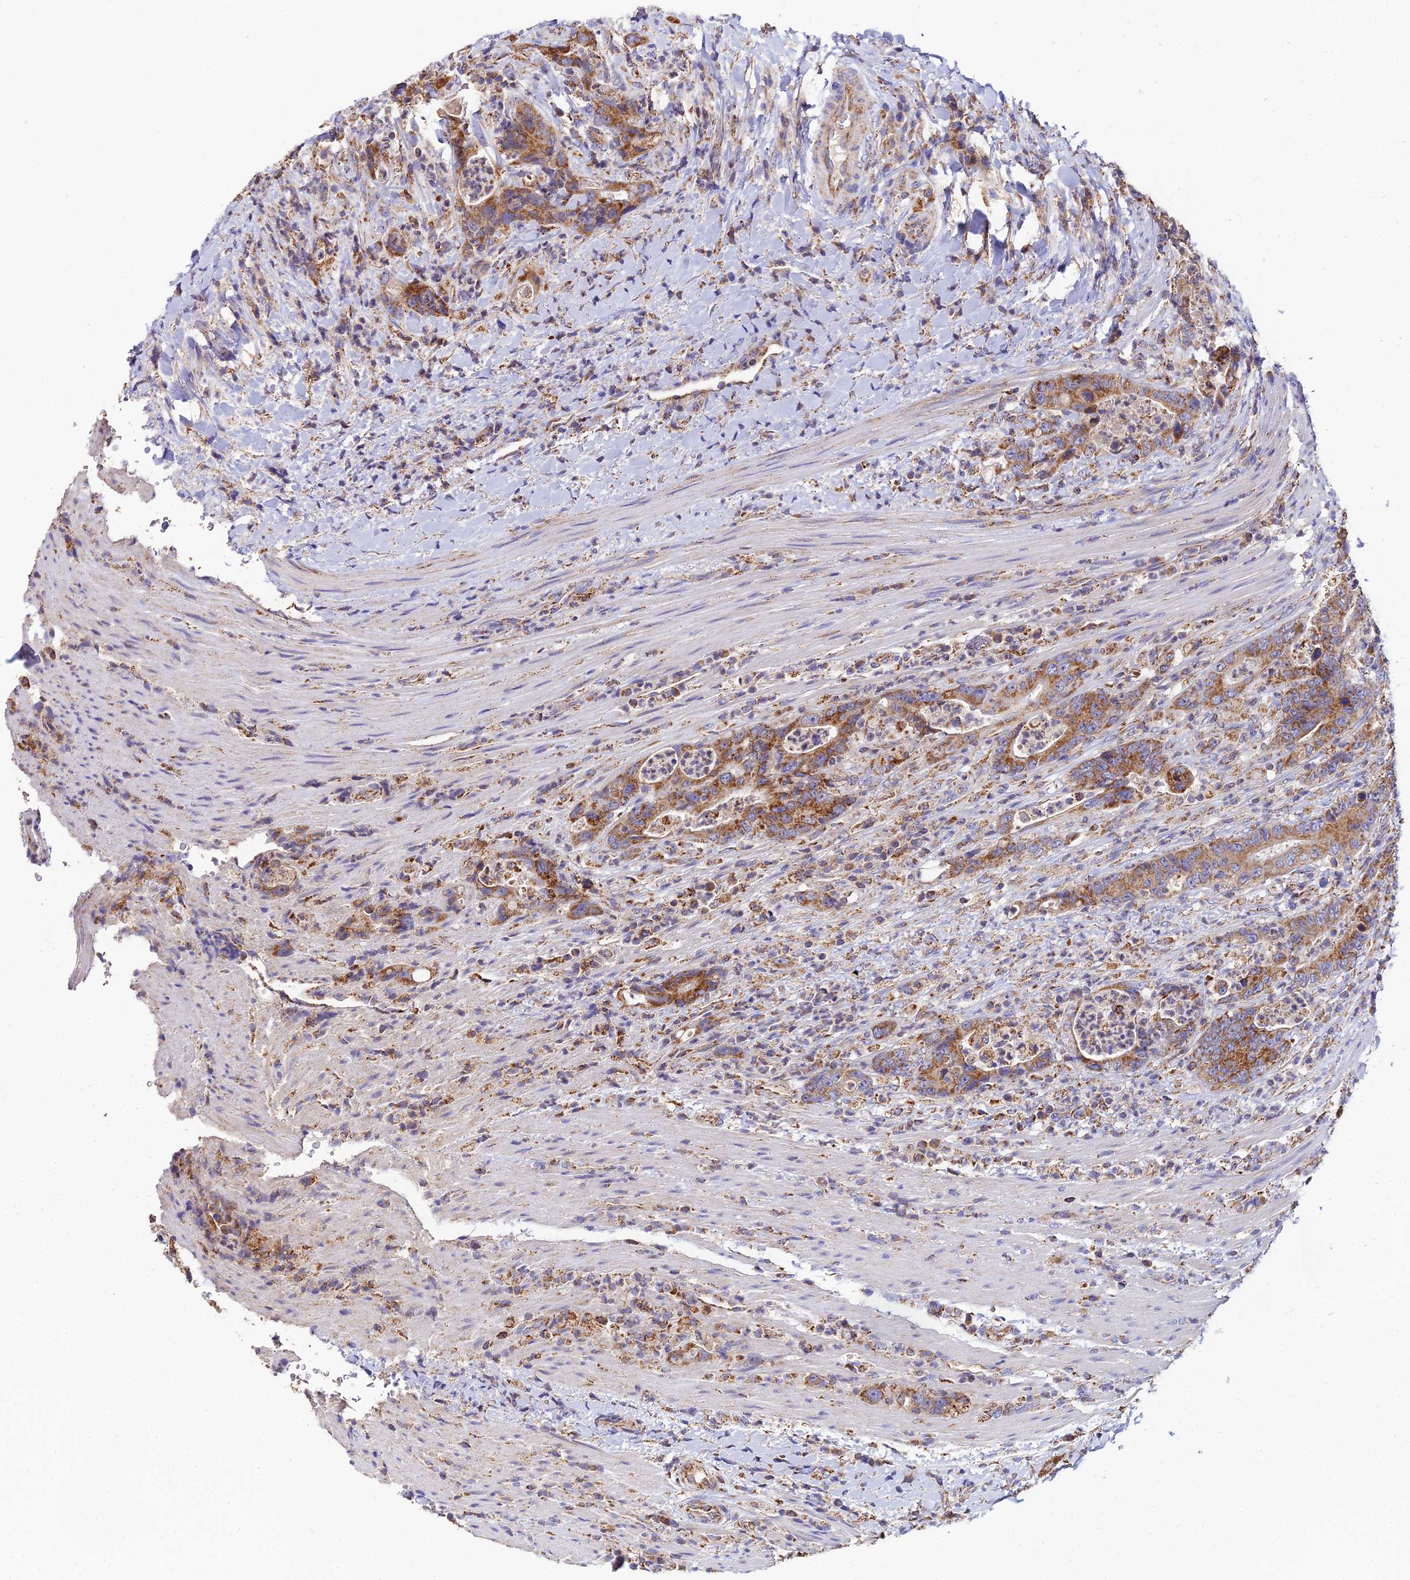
{"staining": {"intensity": "moderate", "quantity": ">75%", "location": "cytoplasmic/membranous"}, "tissue": "colorectal cancer", "cell_type": "Tumor cells", "image_type": "cancer", "snomed": [{"axis": "morphology", "description": "Adenocarcinoma, NOS"}, {"axis": "topography", "description": "Colon"}], "caption": "This histopathology image reveals colorectal cancer stained with immunohistochemistry to label a protein in brown. The cytoplasmic/membranous of tumor cells show moderate positivity for the protein. Nuclei are counter-stained blue.", "gene": "NIPSNAP3A", "patient": {"sex": "female", "age": 75}}